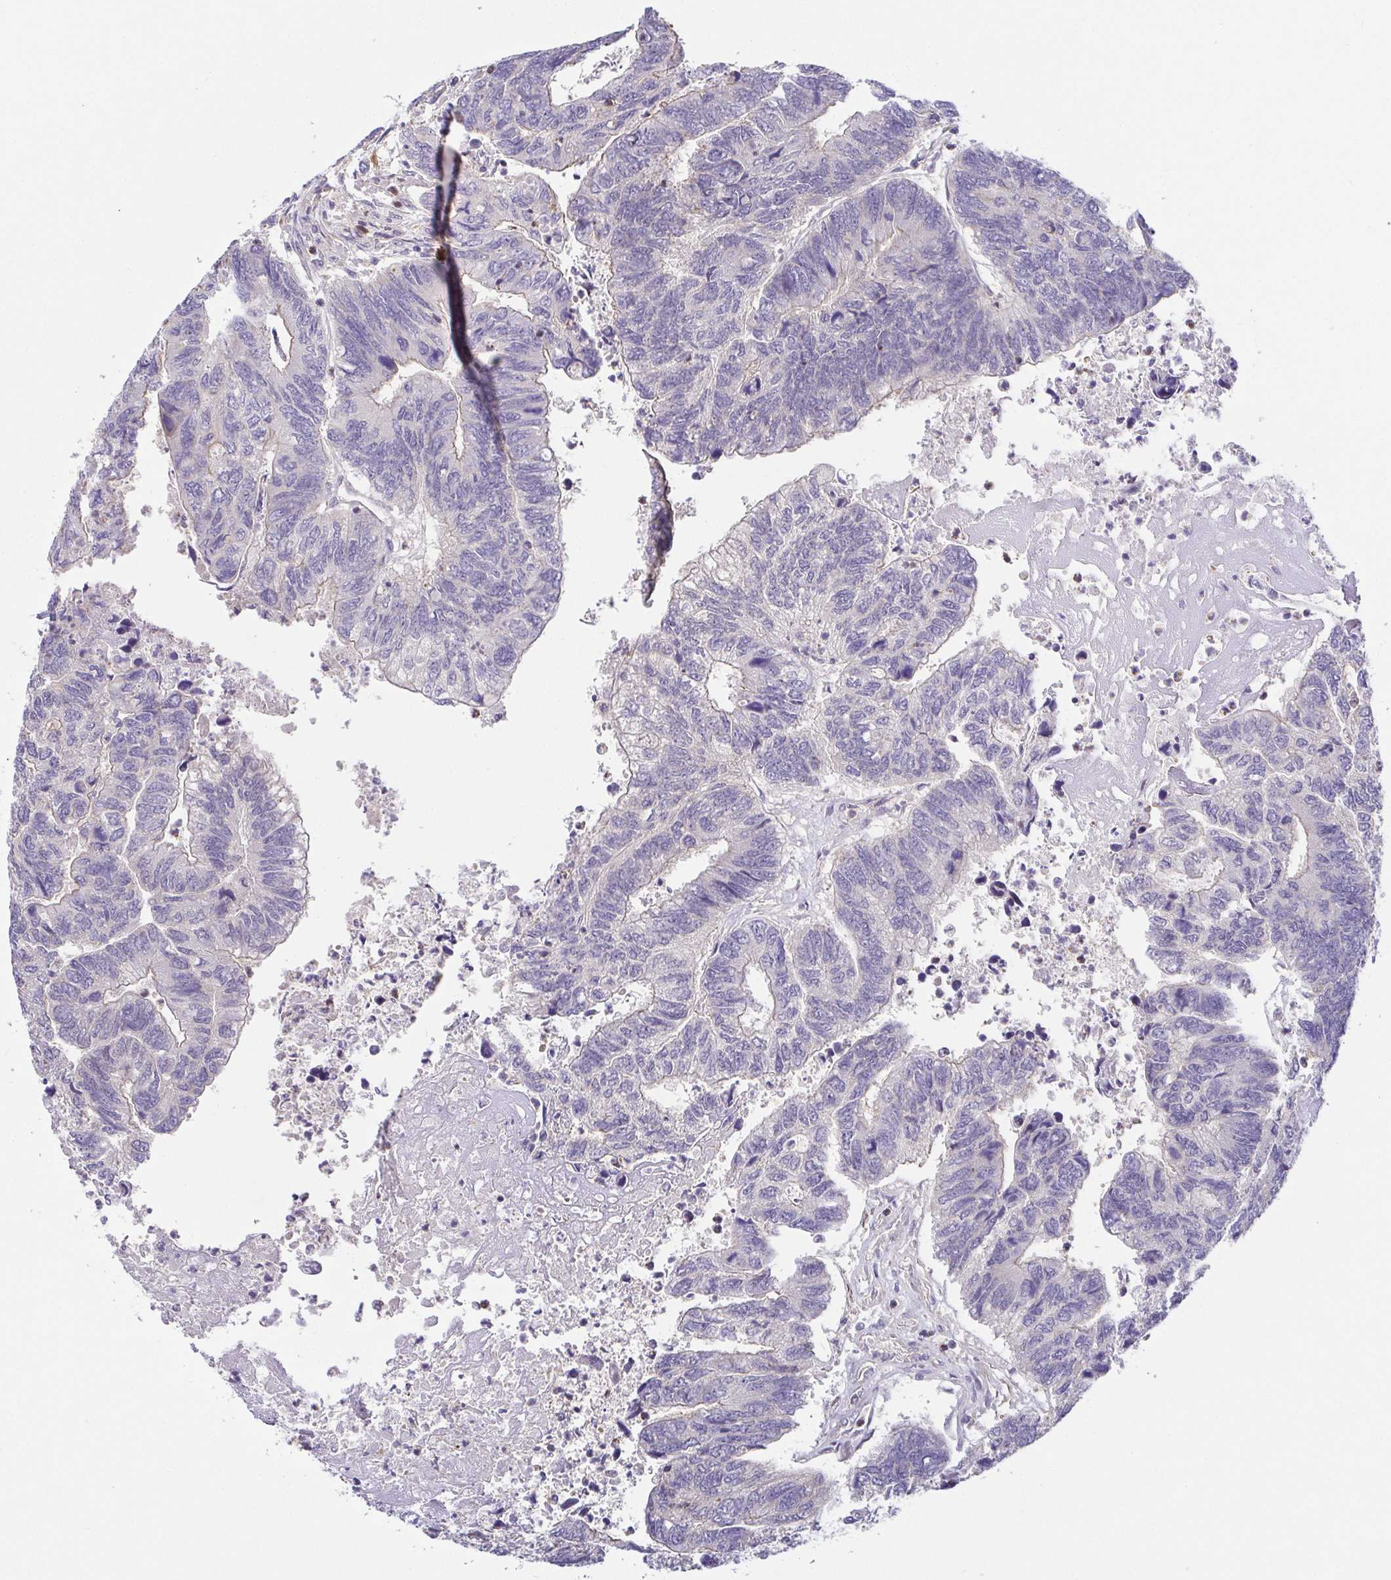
{"staining": {"intensity": "negative", "quantity": "none", "location": "none"}, "tissue": "colorectal cancer", "cell_type": "Tumor cells", "image_type": "cancer", "snomed": [{"axis": "morphology", "description": "Adenocarcinoma, NOS"}, {"axis": "topography", "description": "Colon"}], "caption": "DAB (3,3'-diaminobenzidine) immunohistochemical staining of colorectal cancer (adenocarcinoma) reveals no significant expression in tumor cells.", "gene": "PREPL", "patient": {"sex": "female", "age": 67}}